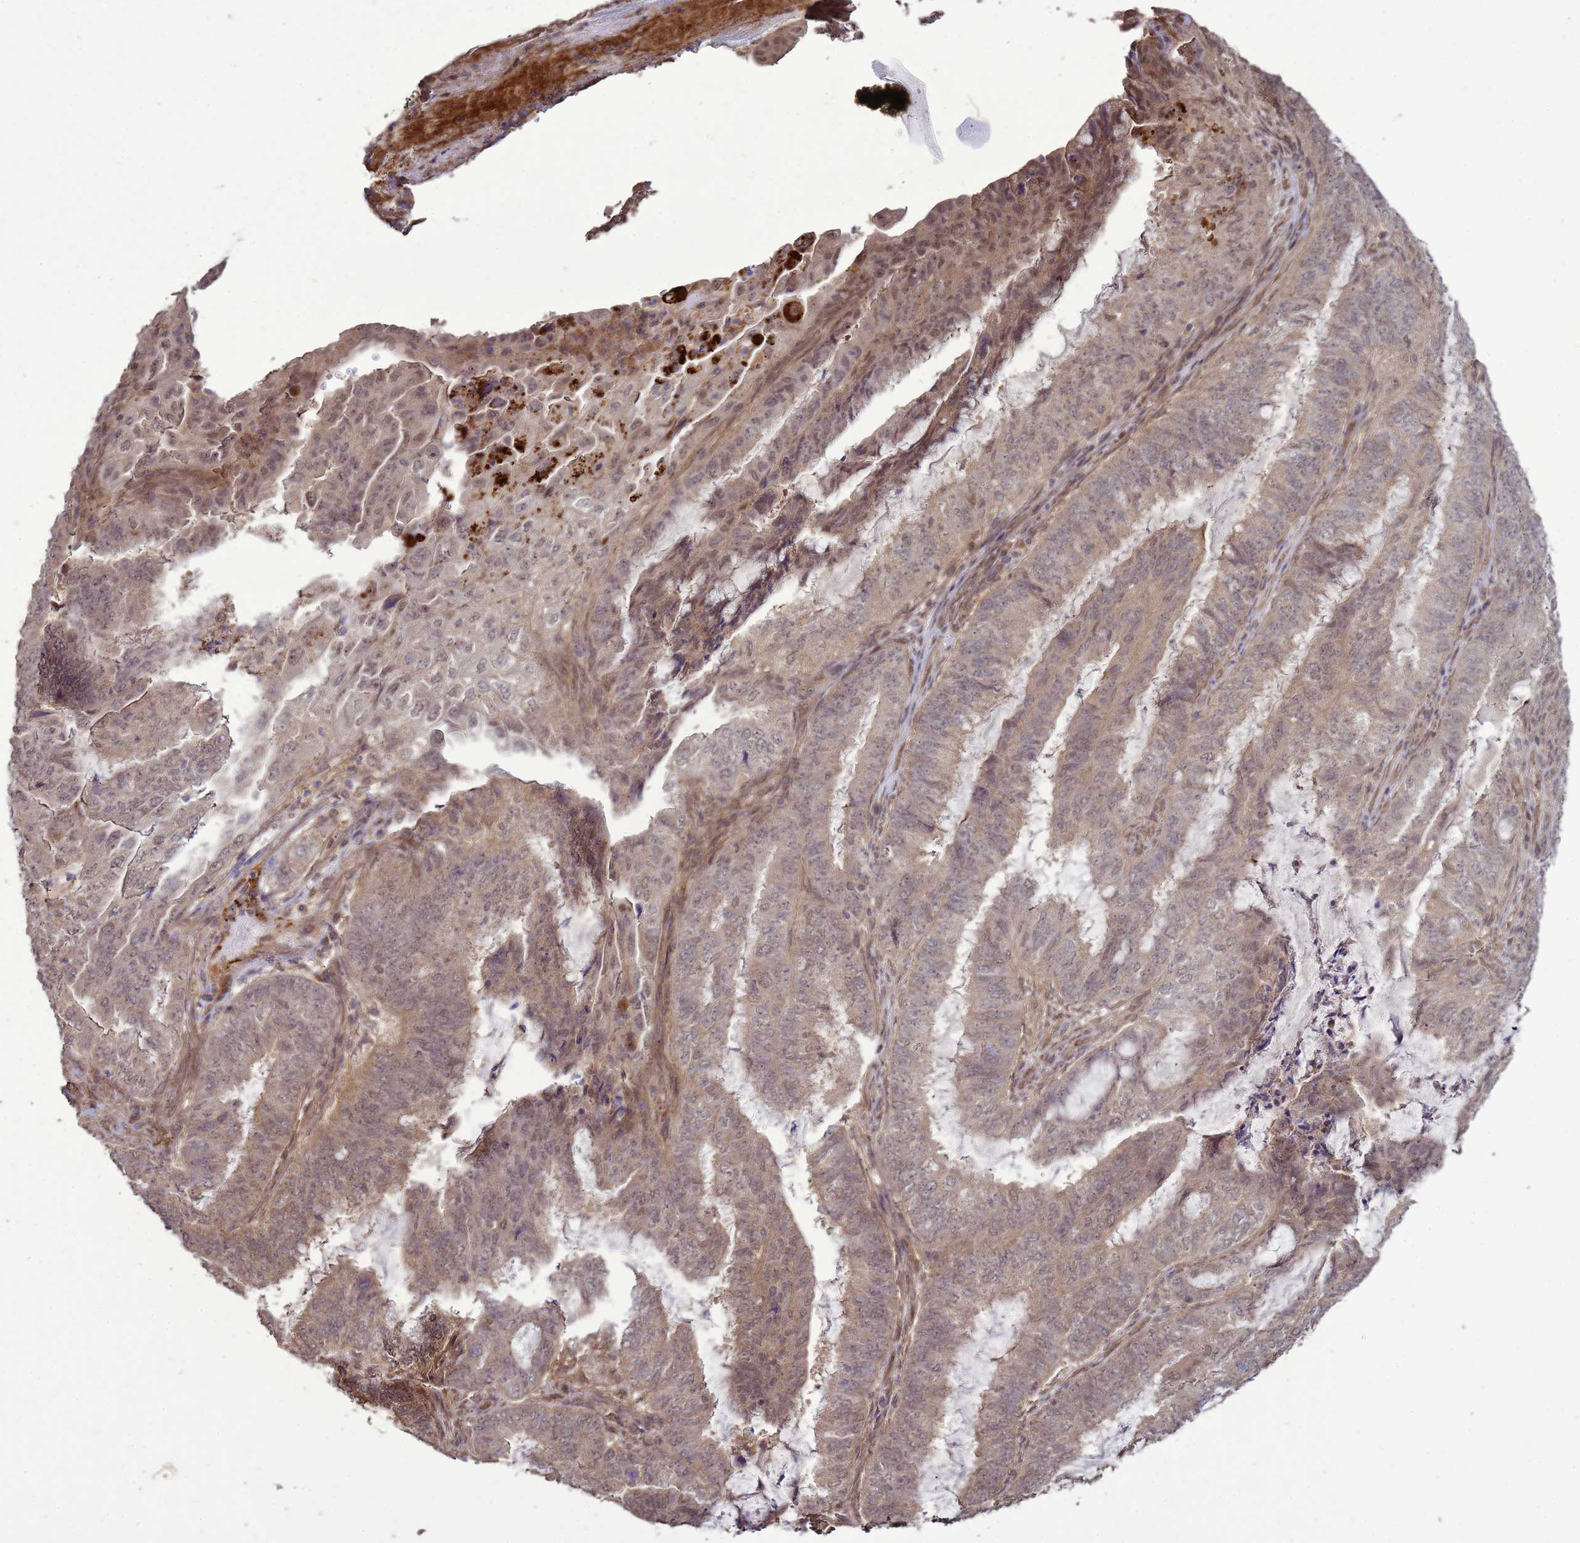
{"staining": {"intensity": "weak", "quantity": "25%-75%", "location": "cytoplasmic/membranous,nuclear"}, "tissue": "endometrial cancer", "cell_type": "Tumor cells", "image_type": "cancer", "snomed": [{"axis": "morphology", "description": "Adenocarcinoma, NOS"}, {"axis": "topography", "description": "Endometrium"}], "caption": "Adenocarcinoma (endometrial) stained with immunohistochemistry (IHC) exhibits weak cytoplasmic/membranous and nuclear positivity in approximately 25%-75% of tumor cells.", "gene": "CRBN", "patient": {"sex": "female", "age": 51}}